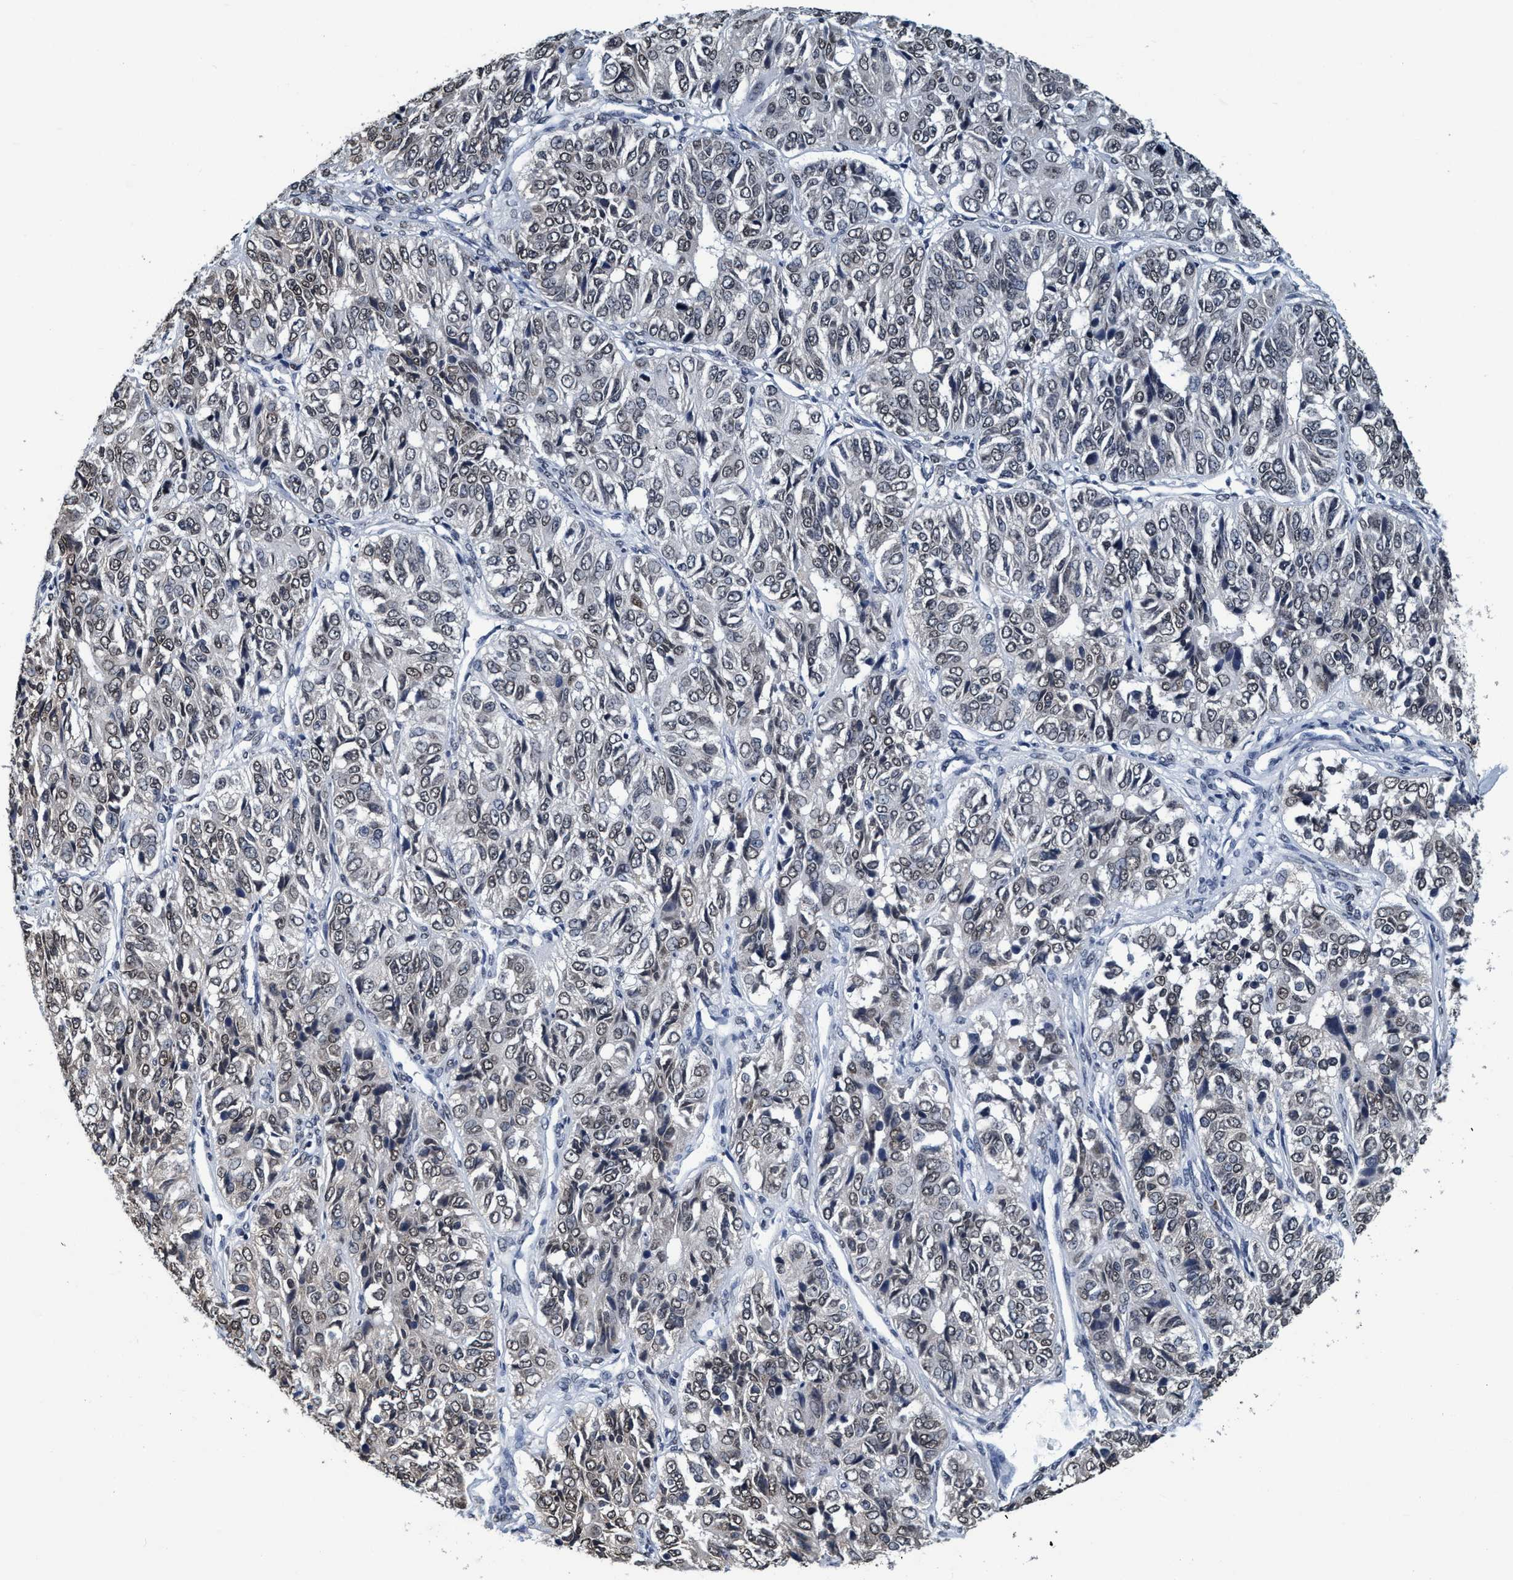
{"staining": {"intensity": "weak", "quantity": "25%-75%", "location": "nuclear"}, "tissue": "ovarian cancer", "cell_type": "Tumor cells", "image_type": "cancer", "snomed": [{"axis": "morphology", "description": "Carcinoma, endometroid"}, {"axis": "topography", "description": "Ovary"}], "caption": "An immunohistochemistry histopathology image of tumor tissue is shown. Protein staining in brown labels weak nuclear positivity in ovarian cancer within tumor cells.", "gene": "CCNE2", "patient": {"sex": "female", "age": 51}}